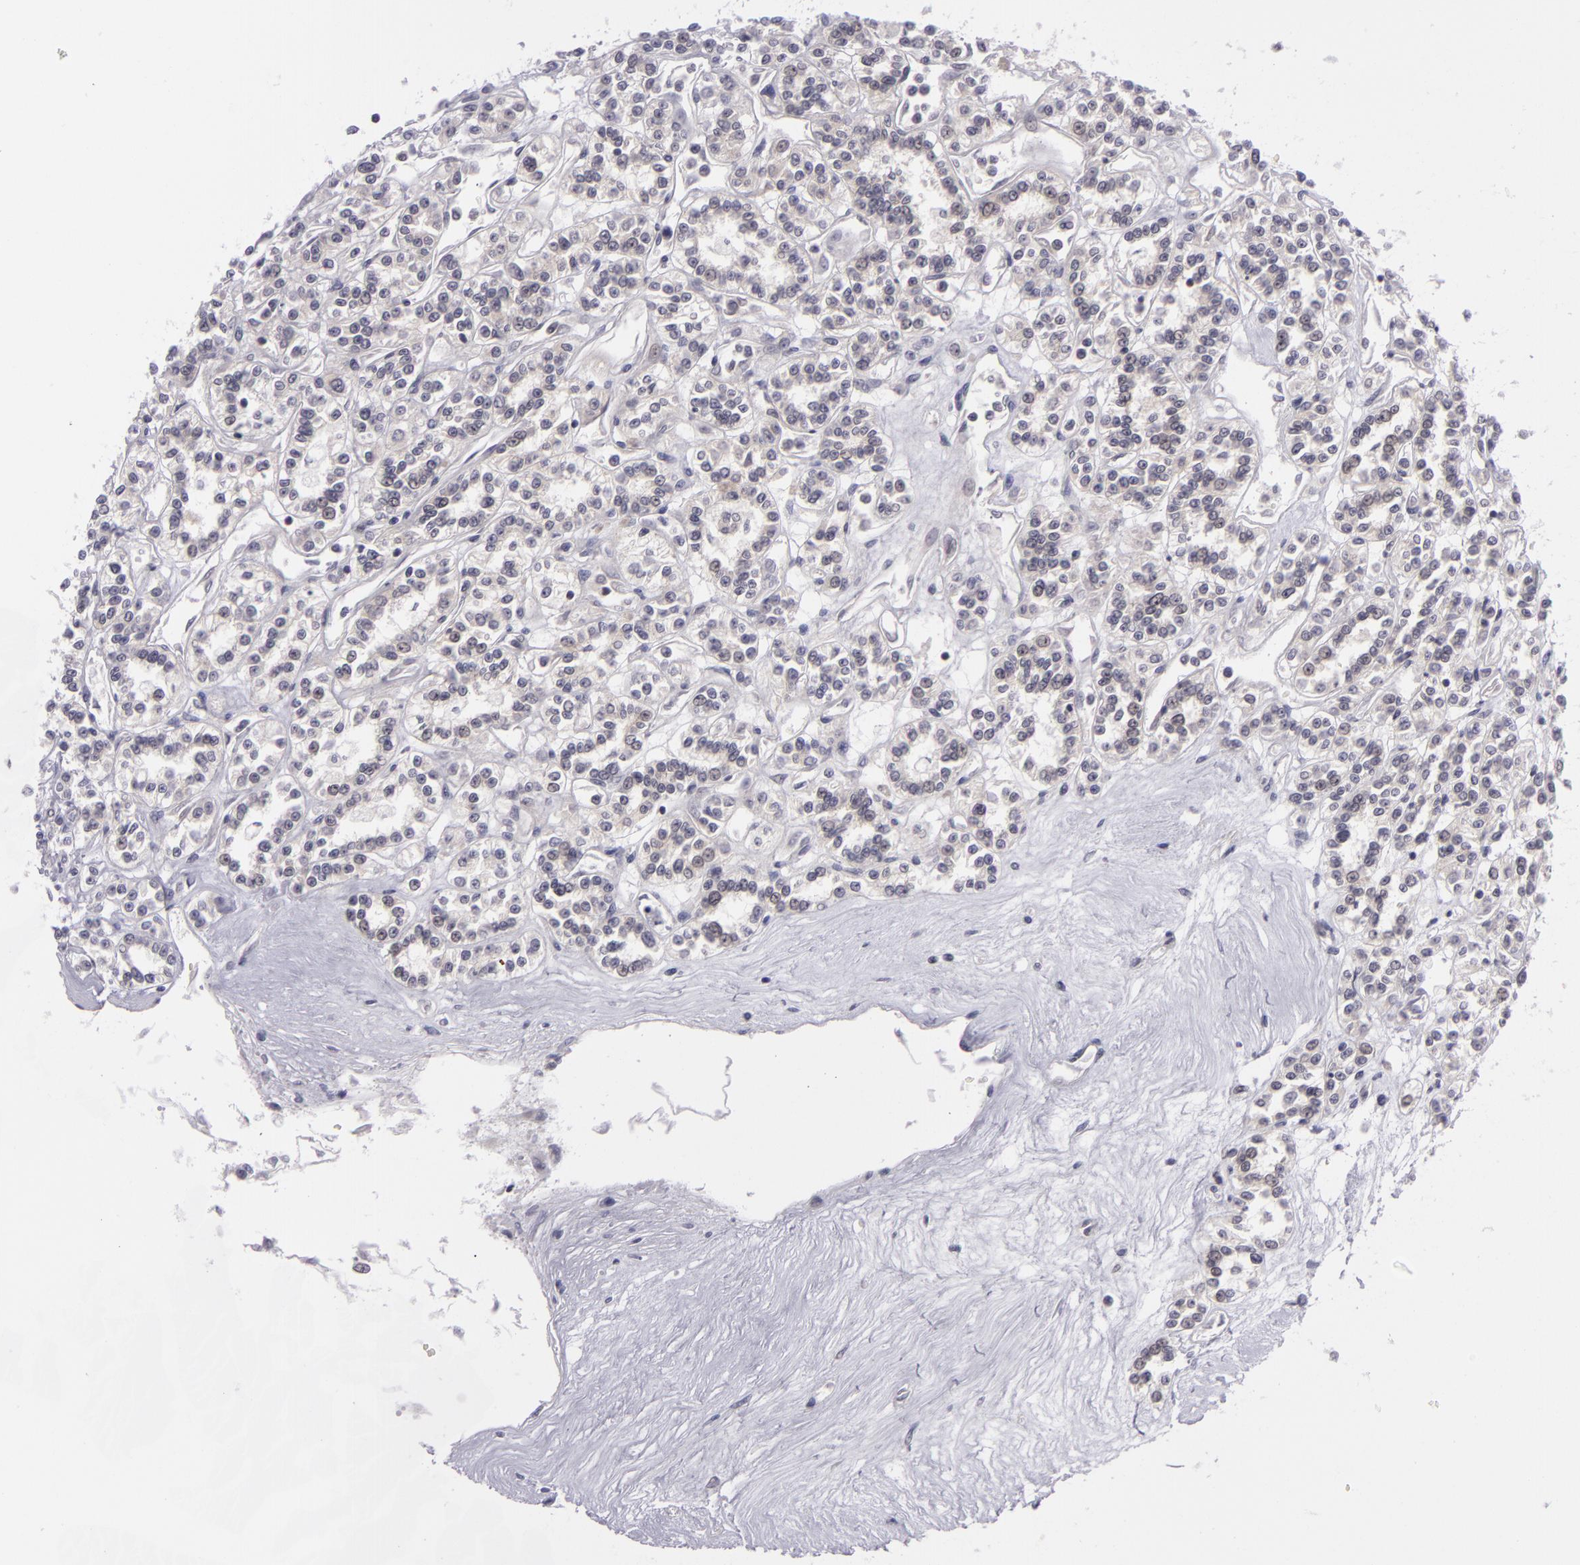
{"staining": {"intensity": "negative", "quantity": "none", "location": "none"}, "tissue": "renal cancer", "cell_type": "Tumor cells", "image_type": "cancer", "snomed": [{"axis": "morphology", "description": "Adenocarcinoma, NOS"}, {"axis": "topography", "description": "Kidney"}], "caption": "A histopathology image of renal adenocarcinoma stained for a protein reveals no brown staining in tumor cells. (DAB (3,3'-diaminobenzidine) immunohistochemistry (IHC) with hematoxylin counter stain).", "gene": "BCL10", "patient": {"sex": "female", "age": 76}}